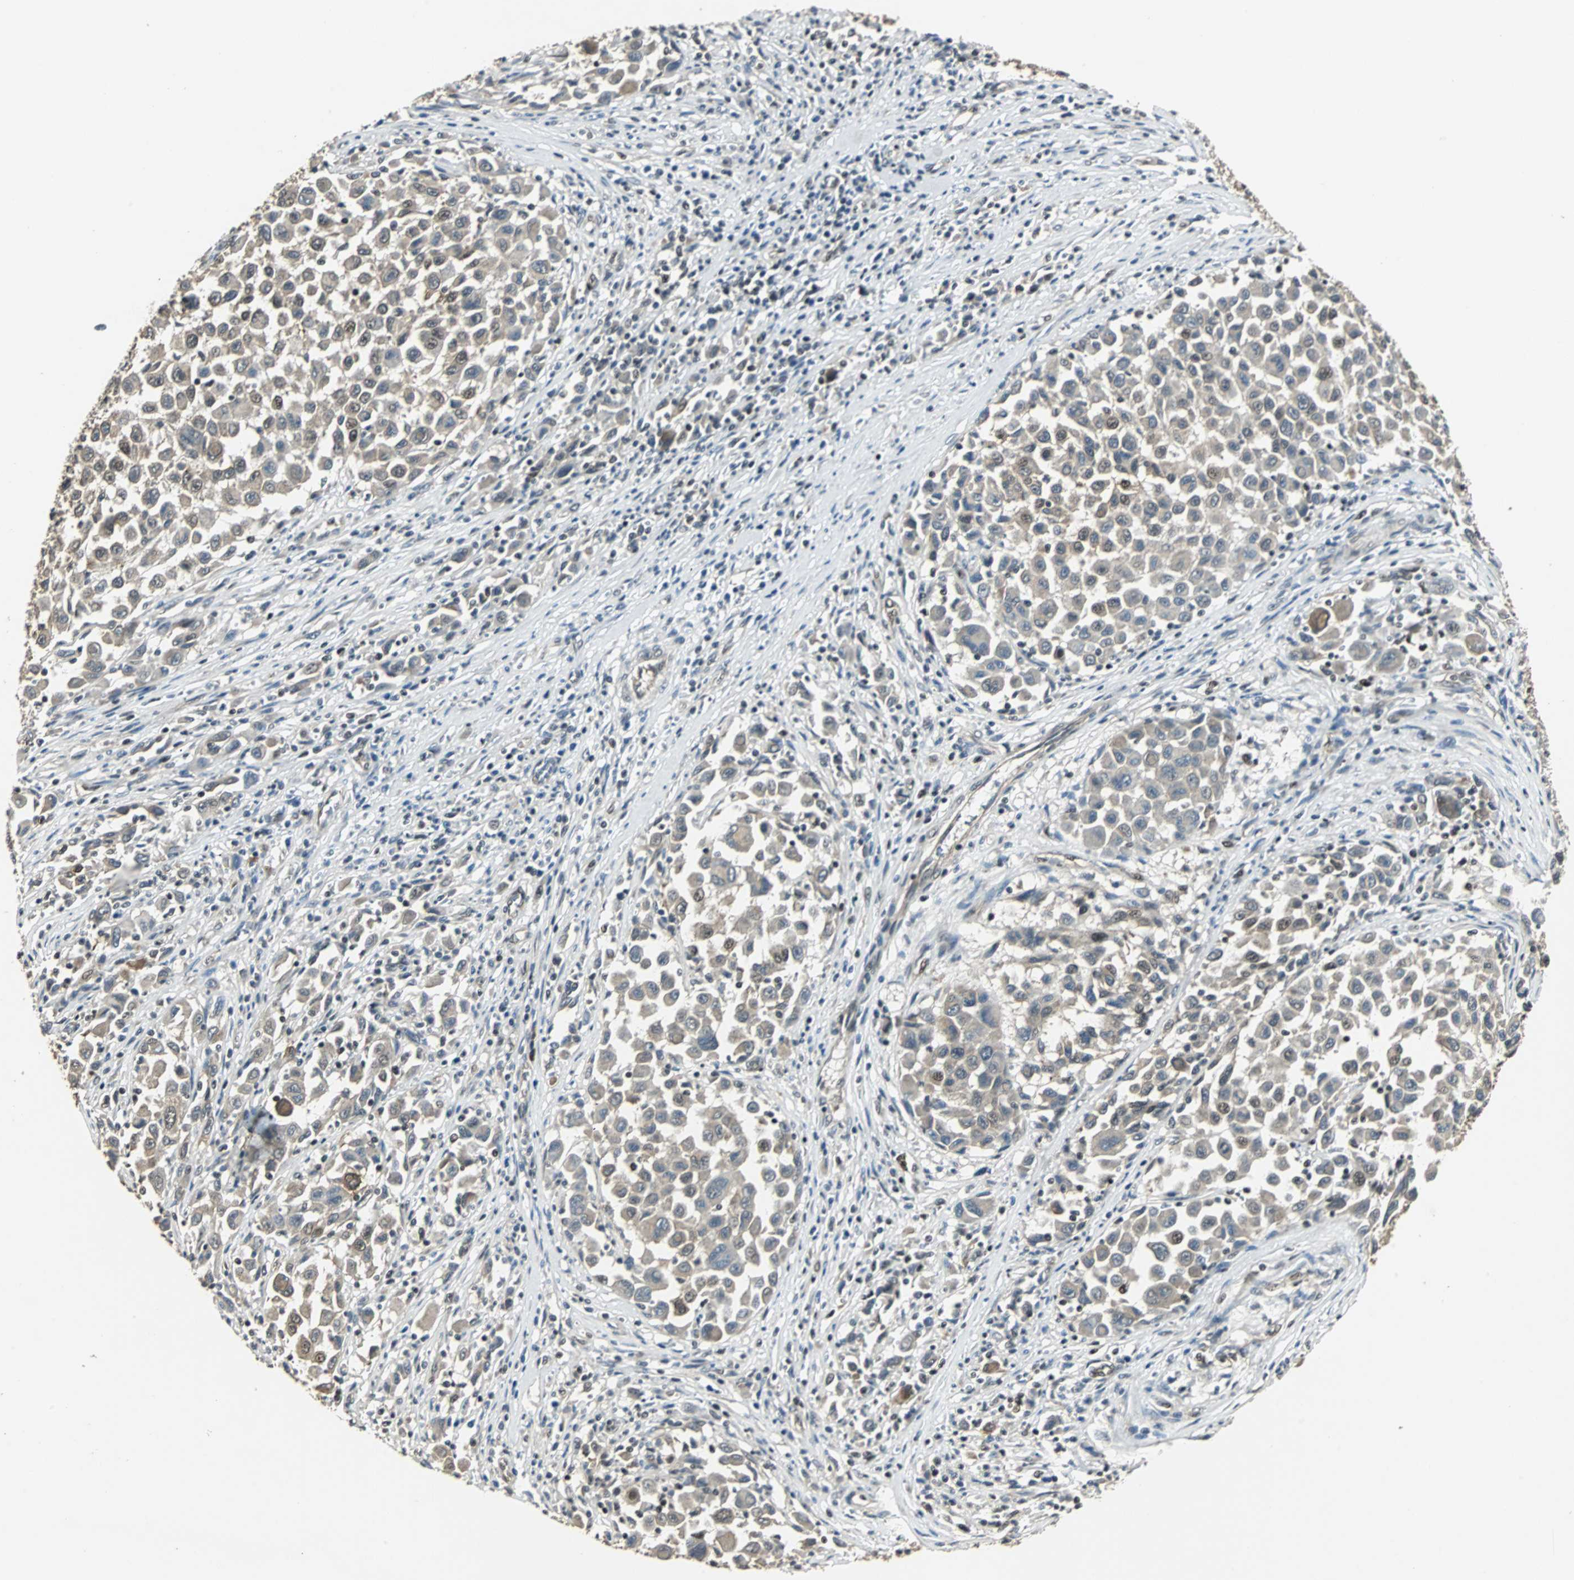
{"staining": {"intensity": "moderate", "quantity": "<25%", "location": "nuclear"}, "tissue": "melanoma", "cell_type": "Tumor cells", "image_type": "cancer", "snomed": [{"axis": "morphology", "description": "Malignant melanoma, Metastatic site"}, {"axis": "topography", "description": "Lymph node"}], "caption": "DAB (3,3'-diaminobenzidine) immunohistochemical staining of human melanoma reveals moderate nuclear protein positivity in approximately <25% of tumor cells.", "gene": "MED4", "patient": {"sex": "male", "age": 61}}